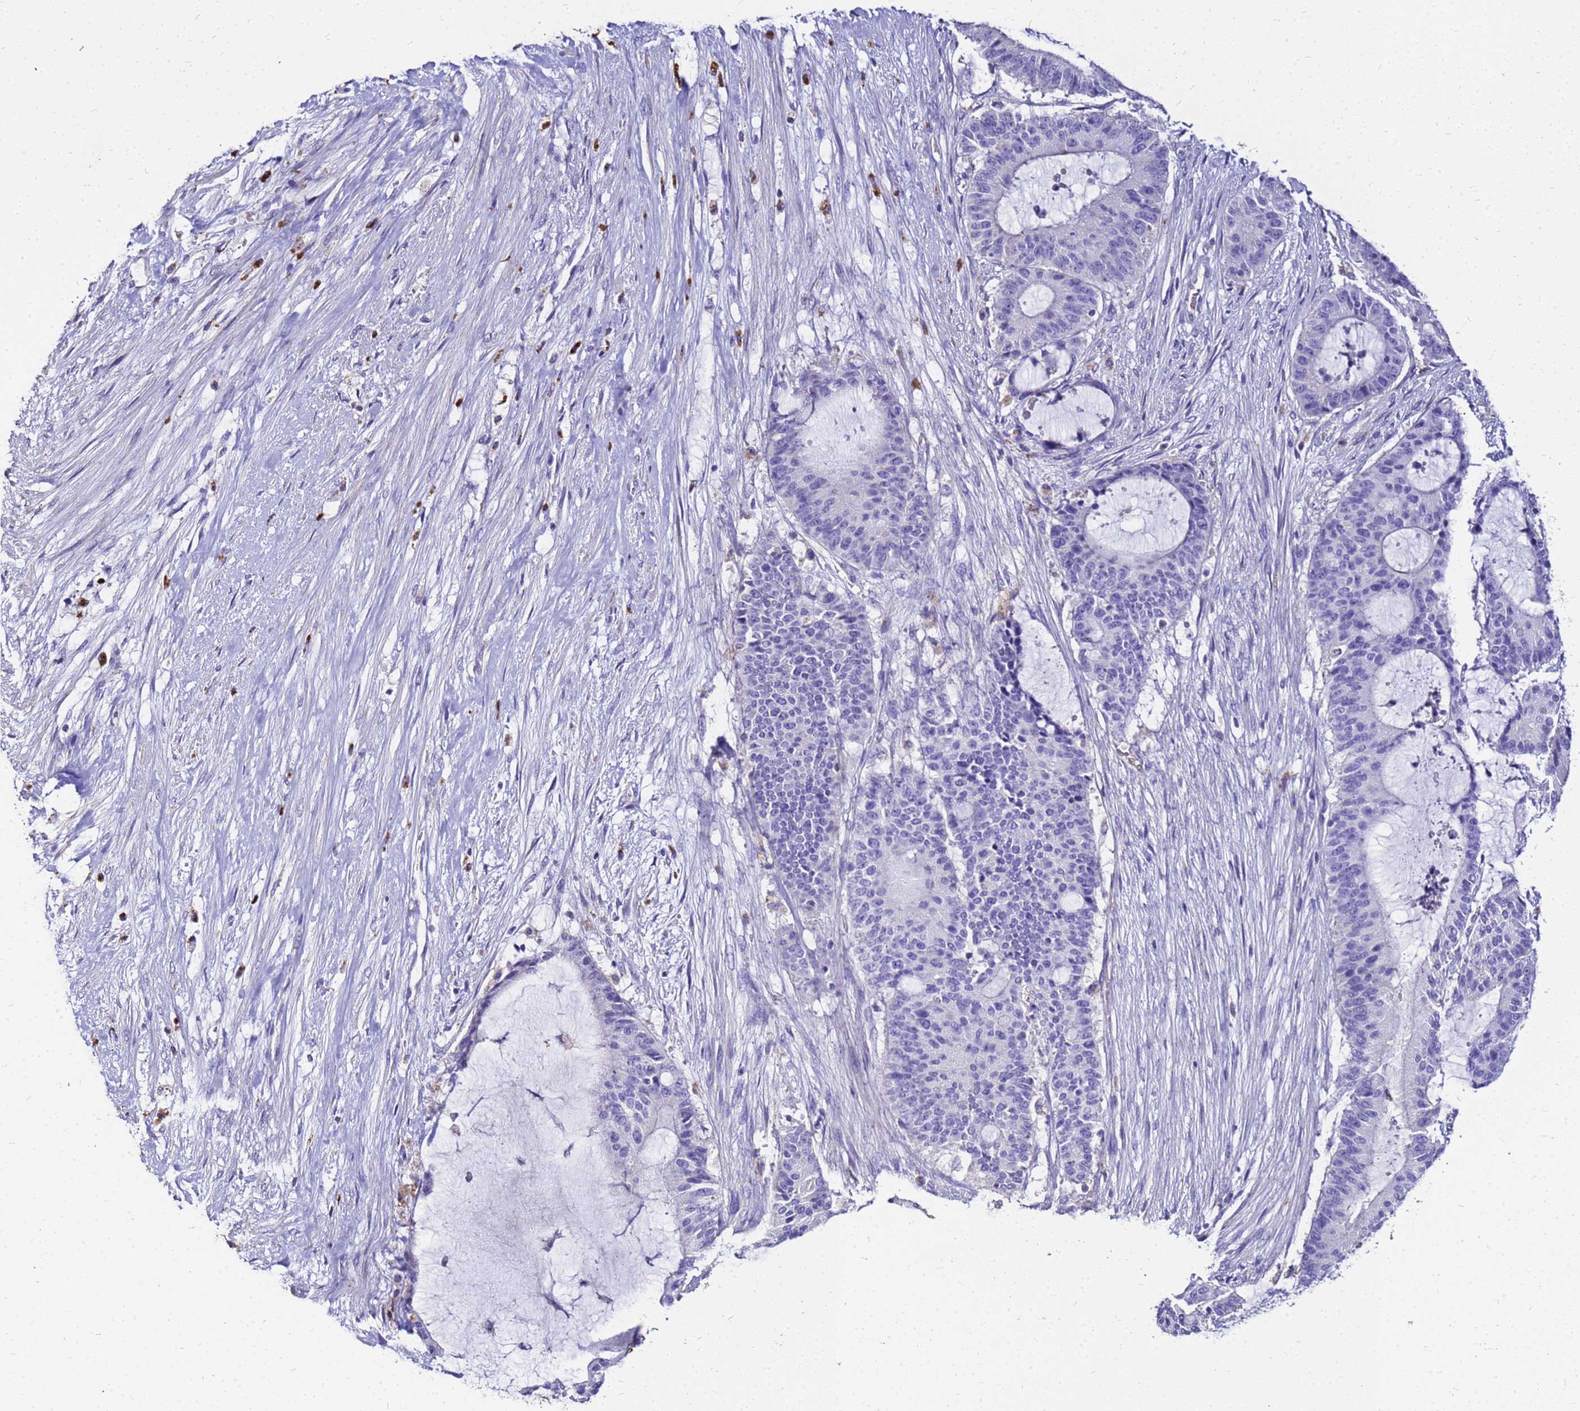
{"staining": {"intensity": "negative", "quantity": "none", "location": "none"}, "tissue": "liver cancer", "cell_type": "Tumor cells", "image_type": "cancer", "snomed": [{"axis": "morphology", "description": "Normal tissue, NOS"}, {"axis": "morphology", "description": "Cholangiocarcinoma"}, {"axis": "topography", "description": "Liver"}, {"axis": "topography", "description": "Peripheral nerve tissue"}], "caption": "Liver cholangiocarcinoma was stained to show a protein in brown. There is no significant staining in tumor cells.", "gene": "S100A2", "patient": {"sex": "female", "age": 73}}